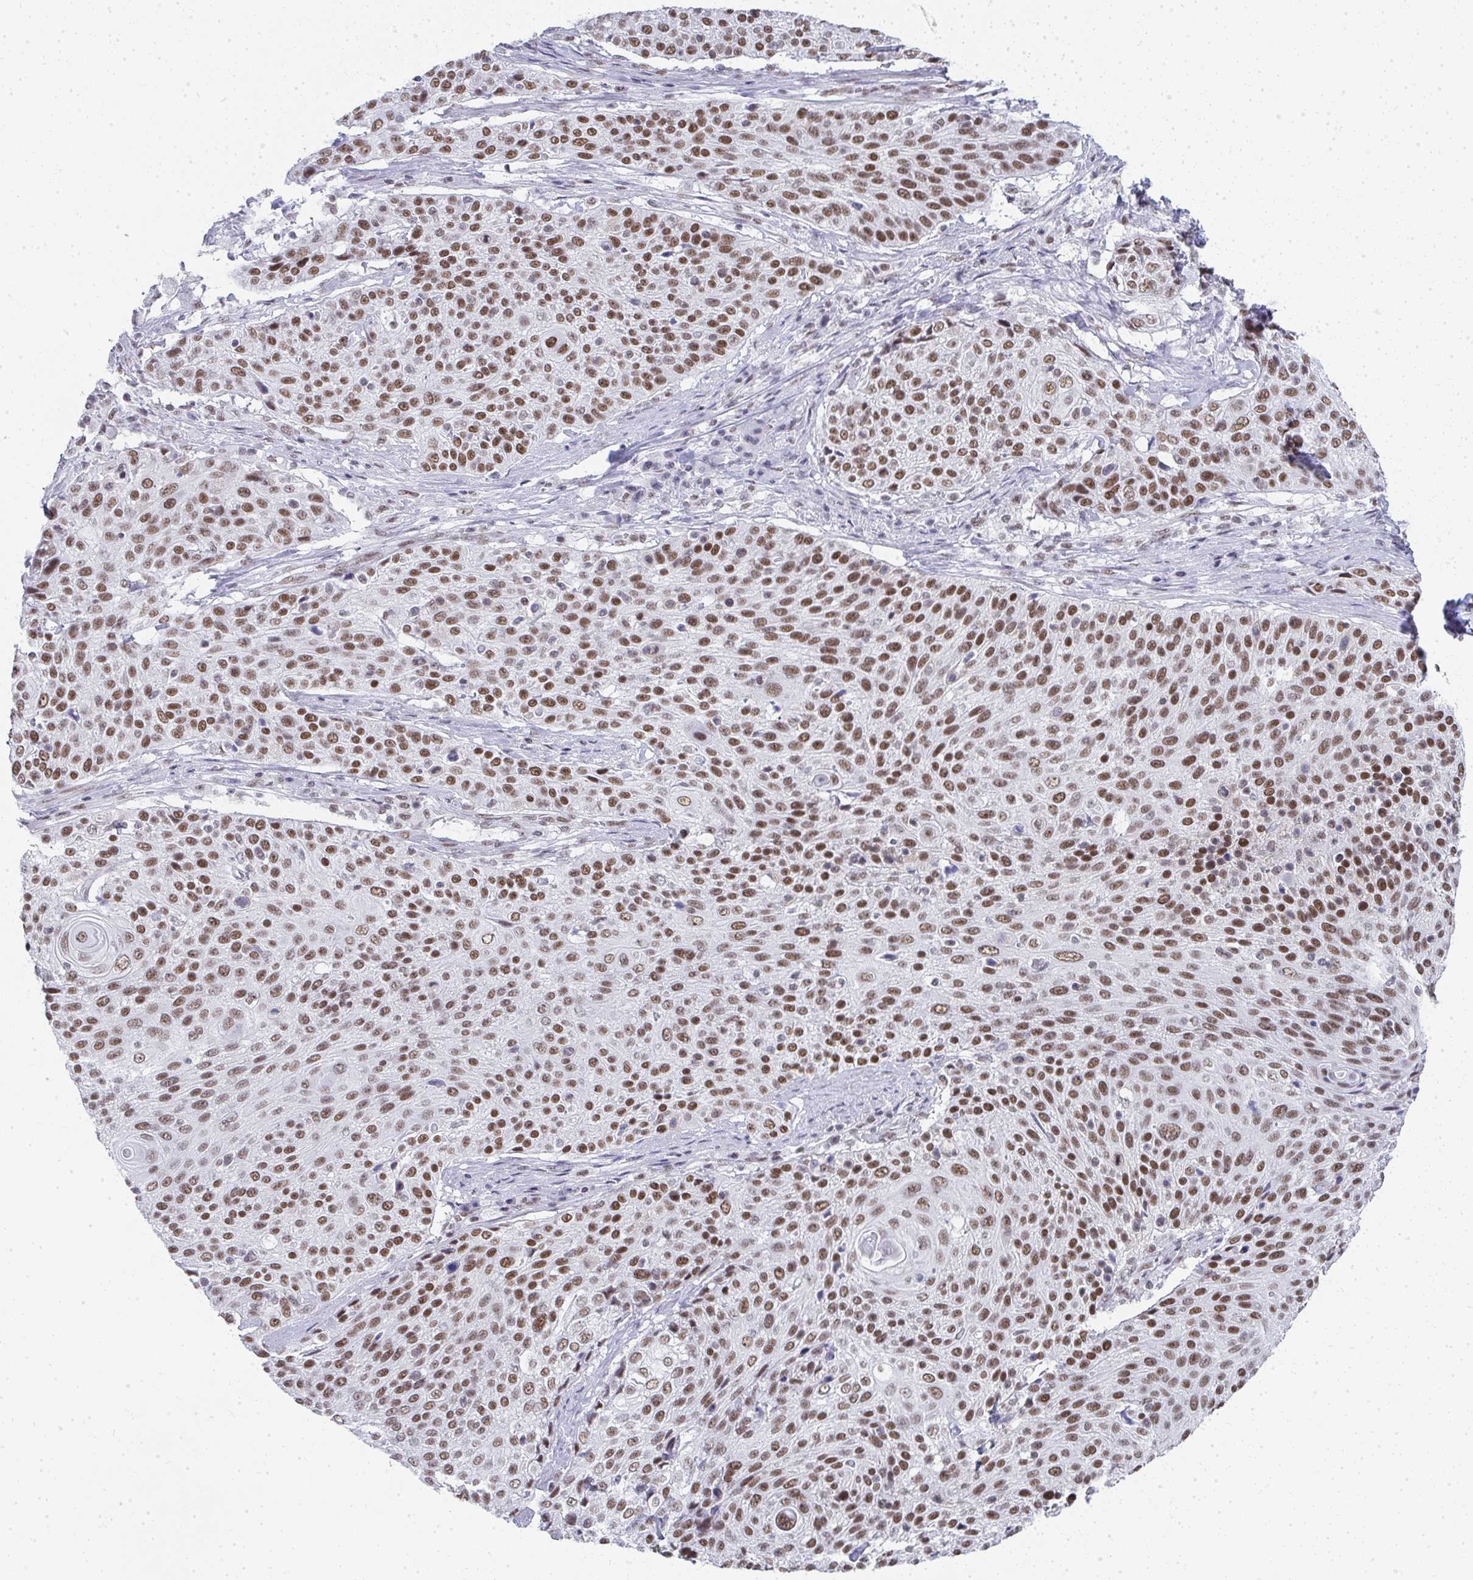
{"staining": {"intensity": "strong", "quantity": "25%-75%", "location": "nuclear"}, "tissue": "cervical cancer", "cell_type": "Tumor cells", "image_type": "cancer", "snomed": [{"axis": "morphology", "description": "Squamous cell carcinoma, NOS"}, {"axis": "topography", "description": "Cervix"}], "caption": "Tumor cells show strong nuclear positivity in about 25%-75% of cells in cervical cancer (squamous cell carcinoma). Immunohistochemistry stains the protein of interest in brown and the nuclei are stained blue.", "gene": "CREBBP", "patient": {"sex": "female", "age": 31}}